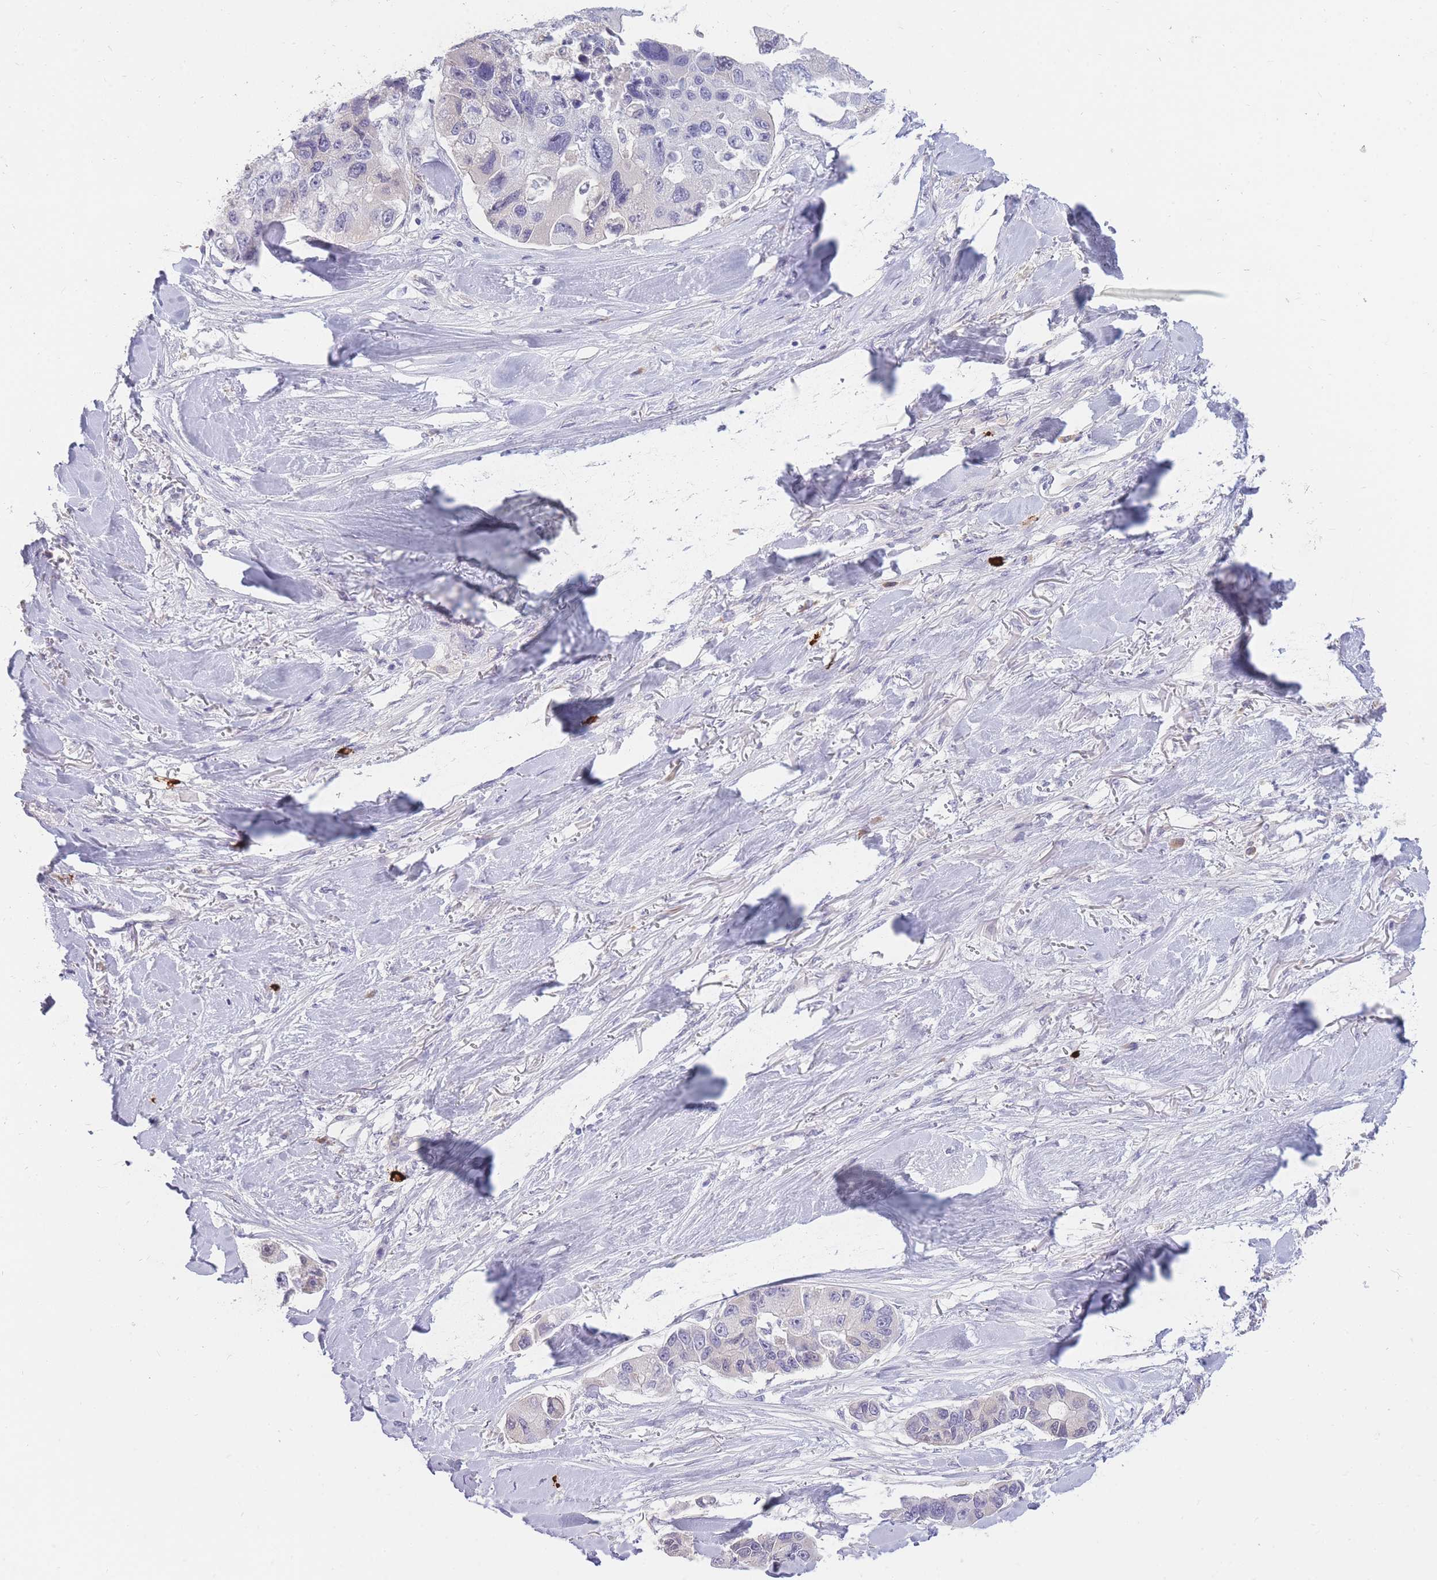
{"staining": {"intensity": "negative", "quantity": "none", "location": "none"}, "tissue": "lung cancer", "cell_type": "Tumor cells", "image_type": "cancer", "snomed": [{"axis": "morphology", "description": "Adenocarcinoma, NOS"}, {"axis": "topography", "description": "Lung"}], "caption": "A photomicrograph of human lung adenocarcinoma is negative for staining in tumor cells. (Immunohistochemistry (ihc), brightfield microscopy, high magnification).", "gene": "TPSD1", "patient": {"sex": "female", "age": 54}}